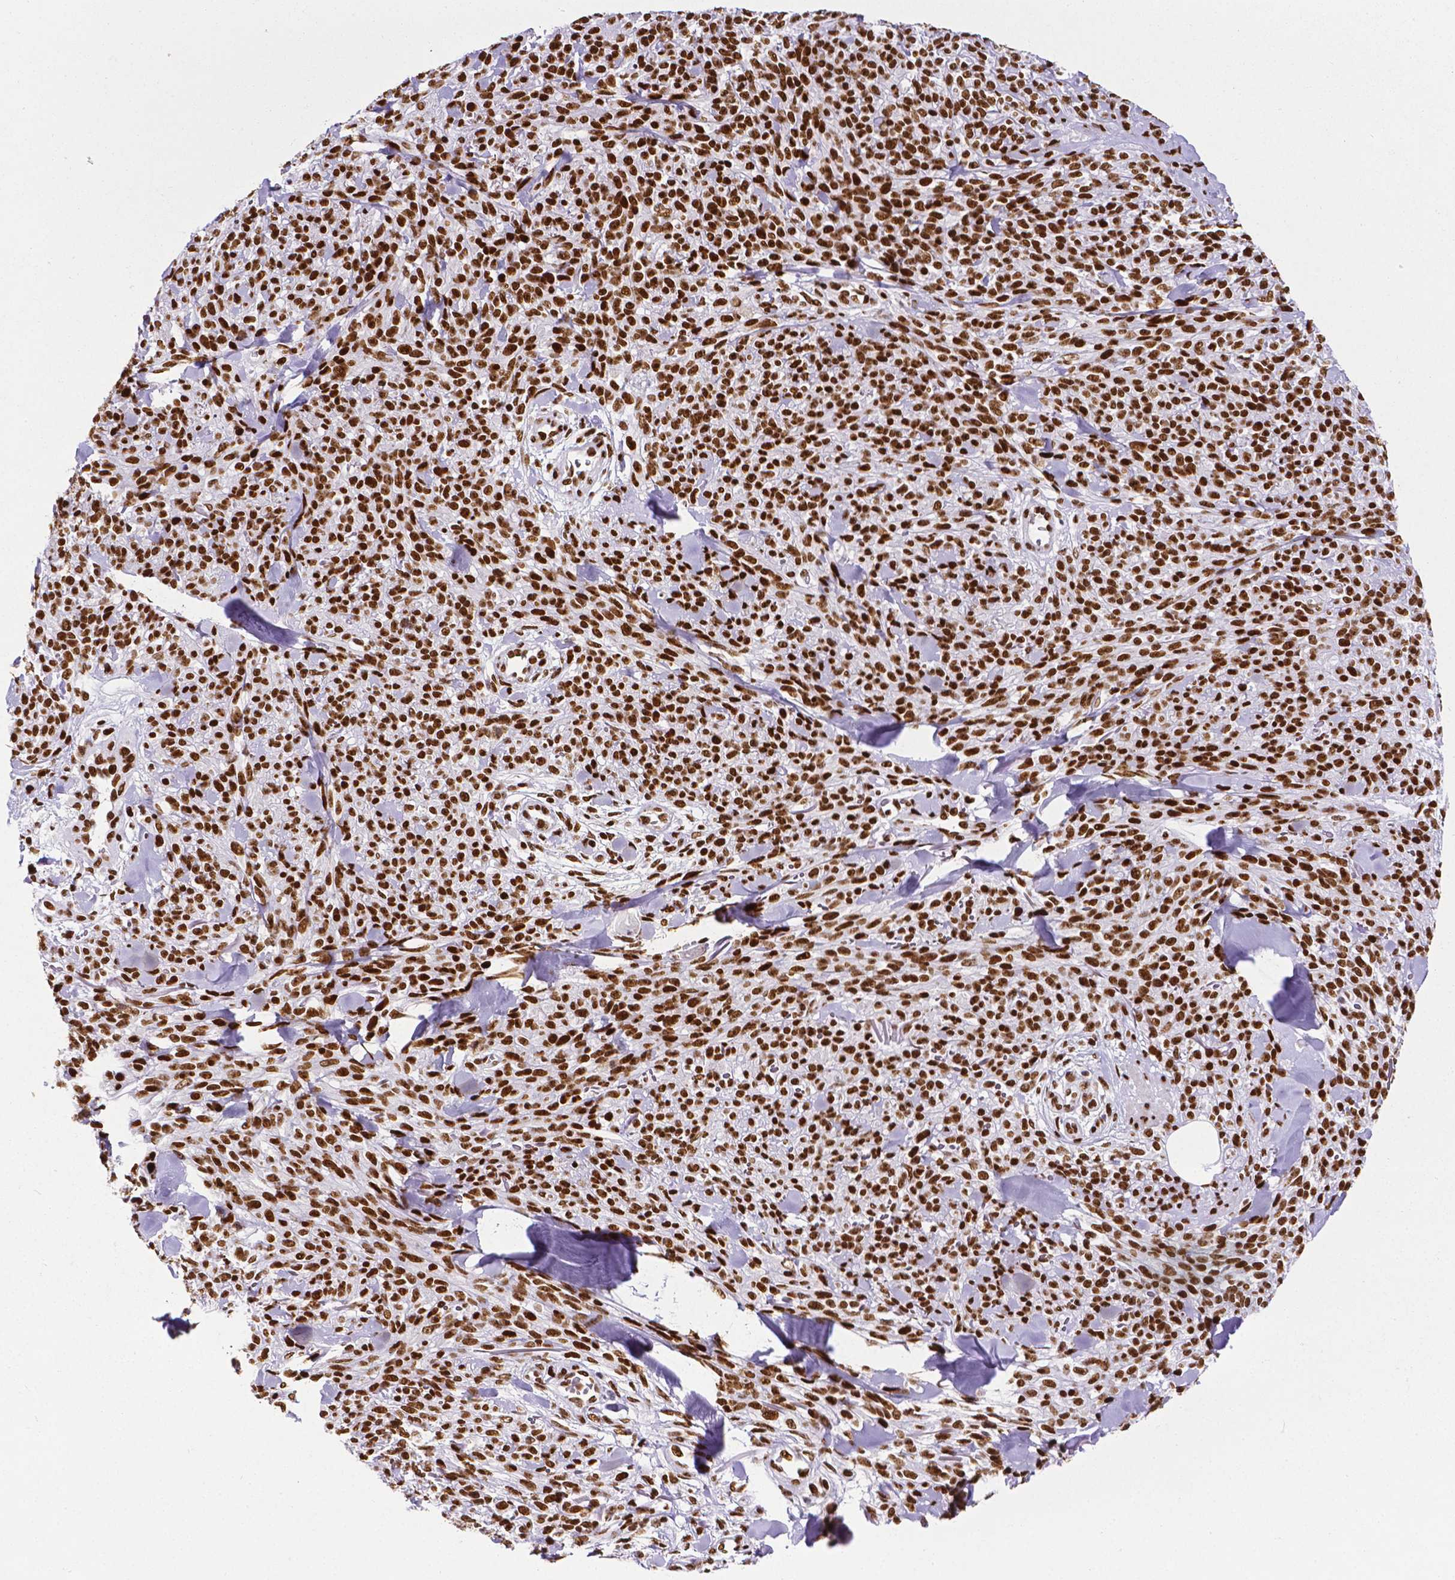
{"staining": {"intensity": "strong", "quantity": ">75%", "location": "nuclear"}, "tissue": "melanoma", "cell_type": "Tumor cells", "image_type": "cancer", "snomed": [{"axis": "morphology", "description": "Malignant melanoma, NOS"}, {"axis": "topography", "description": "Skin"}, {"axis": "topography", "description": "Skin of trunk"}], "caption": "Malignant melanoma was stained to show a protein in brown. There is high levels of strong nuclear staining in approximately >75% of tumor cells. (DAB = brown stain, brightfield microscopy at high magnification).", "gene": "CTCF", "patient": {"sex": "male", "age": 74}}